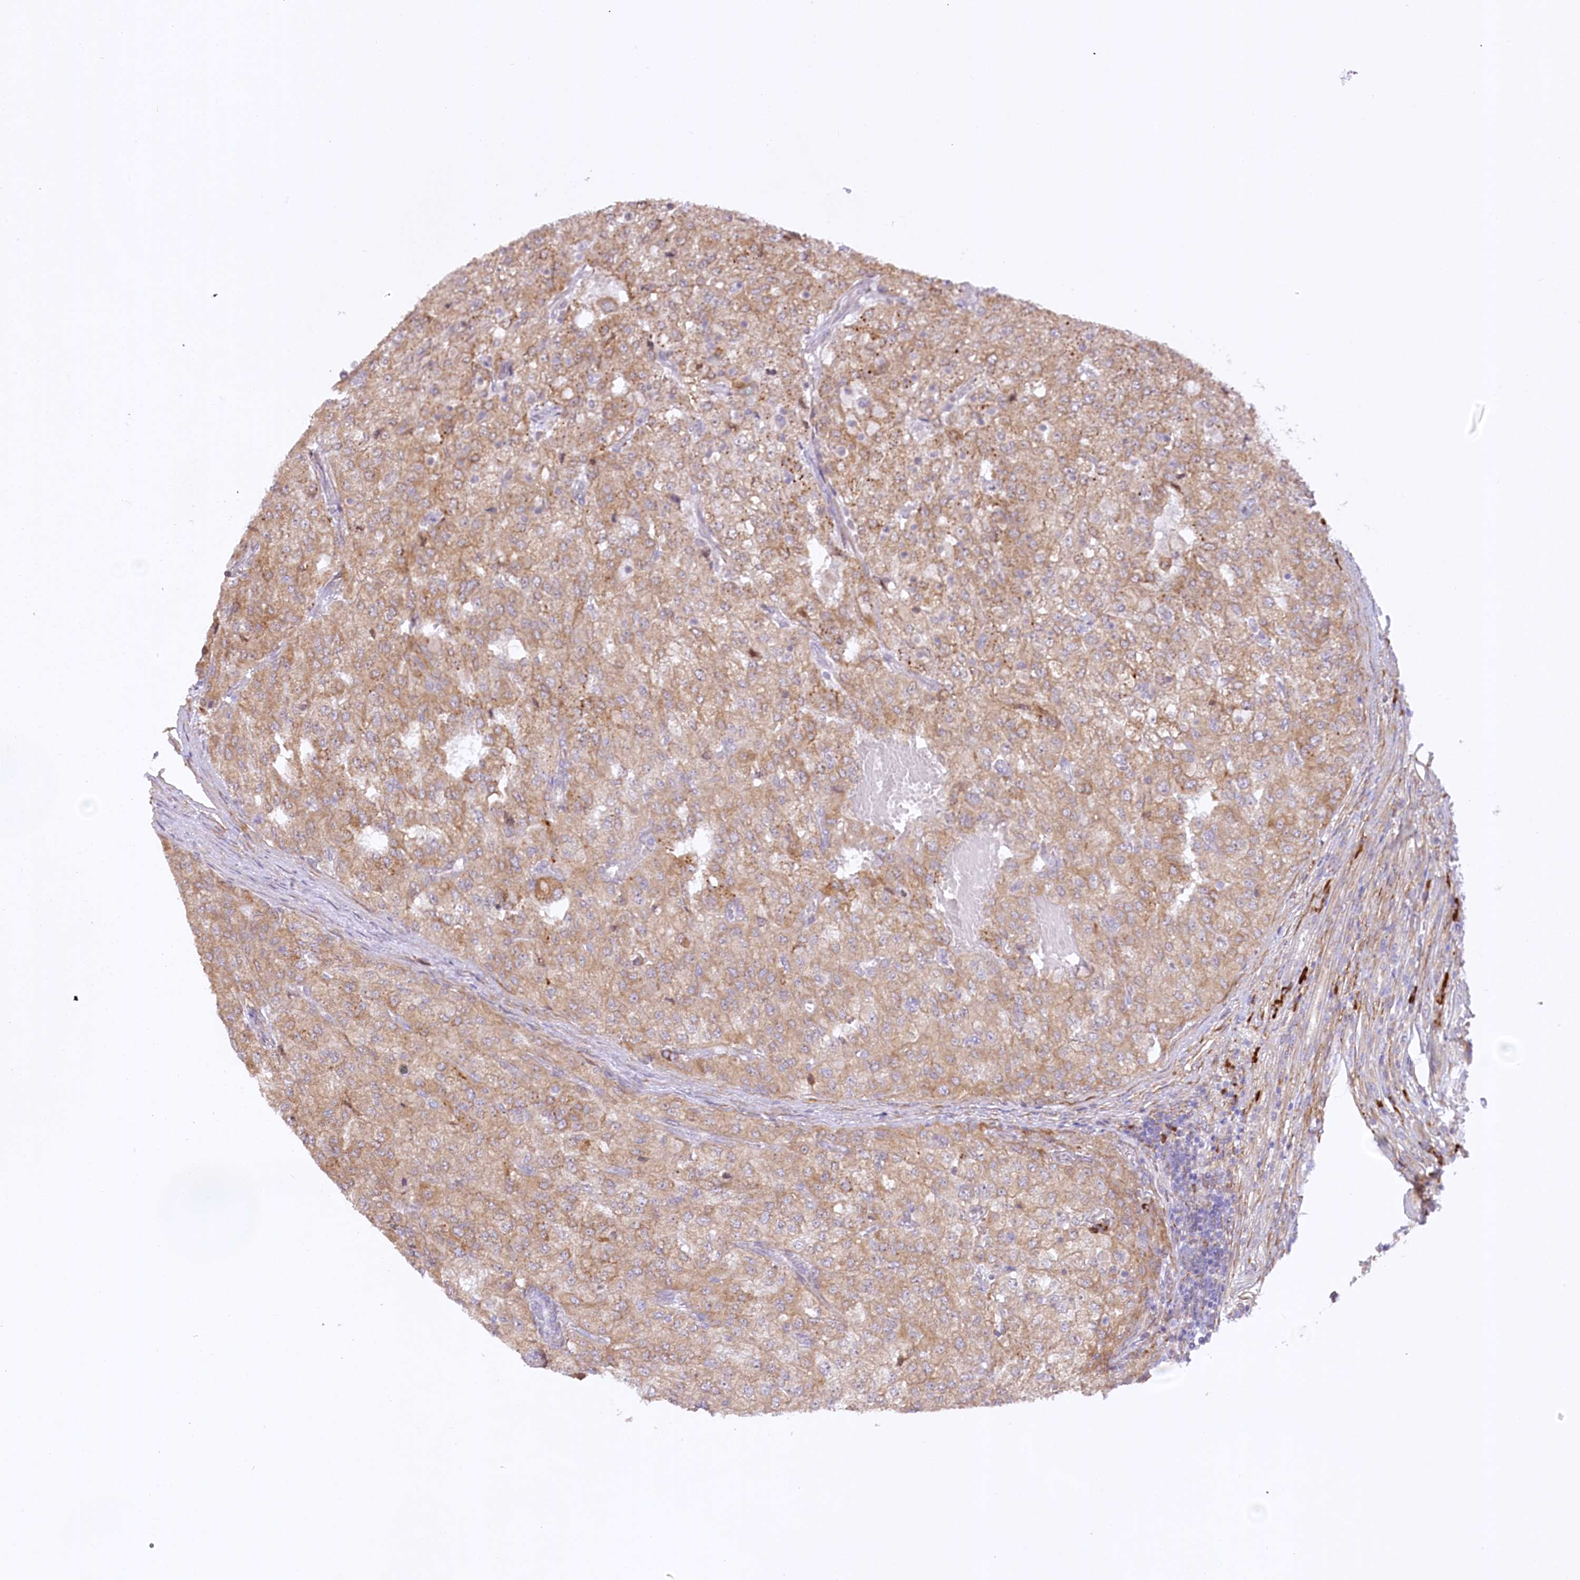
{"staining": {"intensity": "moderate", "quantity": ">75%", "location": "cytoplasmic/membranous"}, "tissue": "renal cancer", "cell_type": "Tumor cells", "image_type": "cancer", "snomed": [{"axis": "morphology", "description": "Adenocarcinoma, NOS"}, {"axis": "topography", "description": "Kidney"}], "caption": "There is medium levels of moderate cytoplasmic/membranous staining in tumor cells of renal cancer, as demonstrated by immunohistochemical staining (brown color).", "gene": "NCKAP5", "patient": {"sex": "female", "age": 54}}